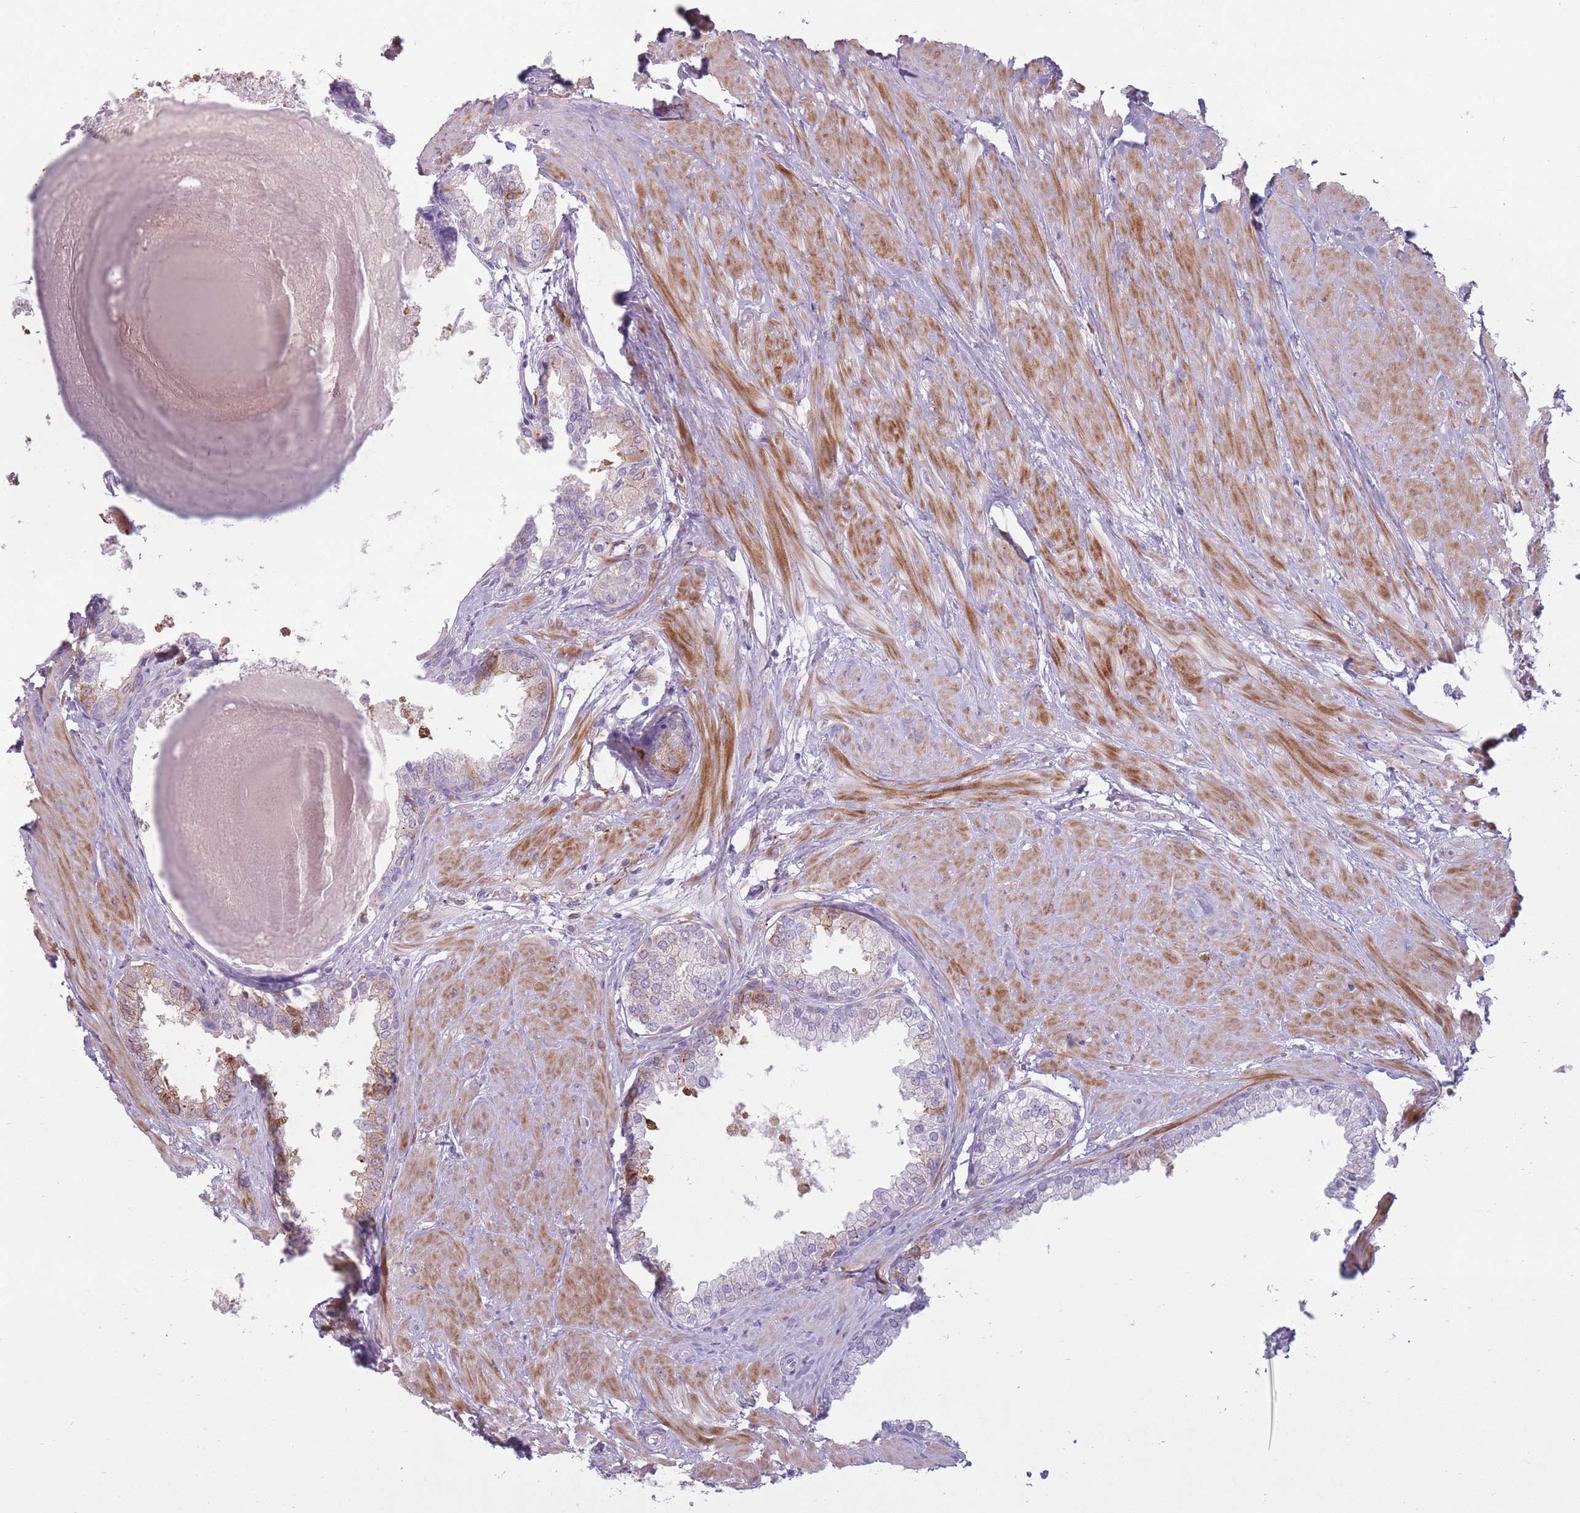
{"staining": {"intensity": "weak", "quantity": "<25%", "location": "cytoplasmic/membranous"}, "tissue": "prostate", "cell_type": "Glandular cells", "image_type": "normal", "snomed": [{"axis": "morphology", "description": "Normal tissue, NOS"}, {"axis": "topography", "description": "Prostate"}], "caption": "IHC image of normal prostate: prostate stained with DAB reveals no significant protein staining in glandular cells. The staining is performed using DAB brown chromogen with nuclei counter-stained in using hematoxylin.", "gene": "LGALS9B", "patient": {"sex": "male", "age": 48}}